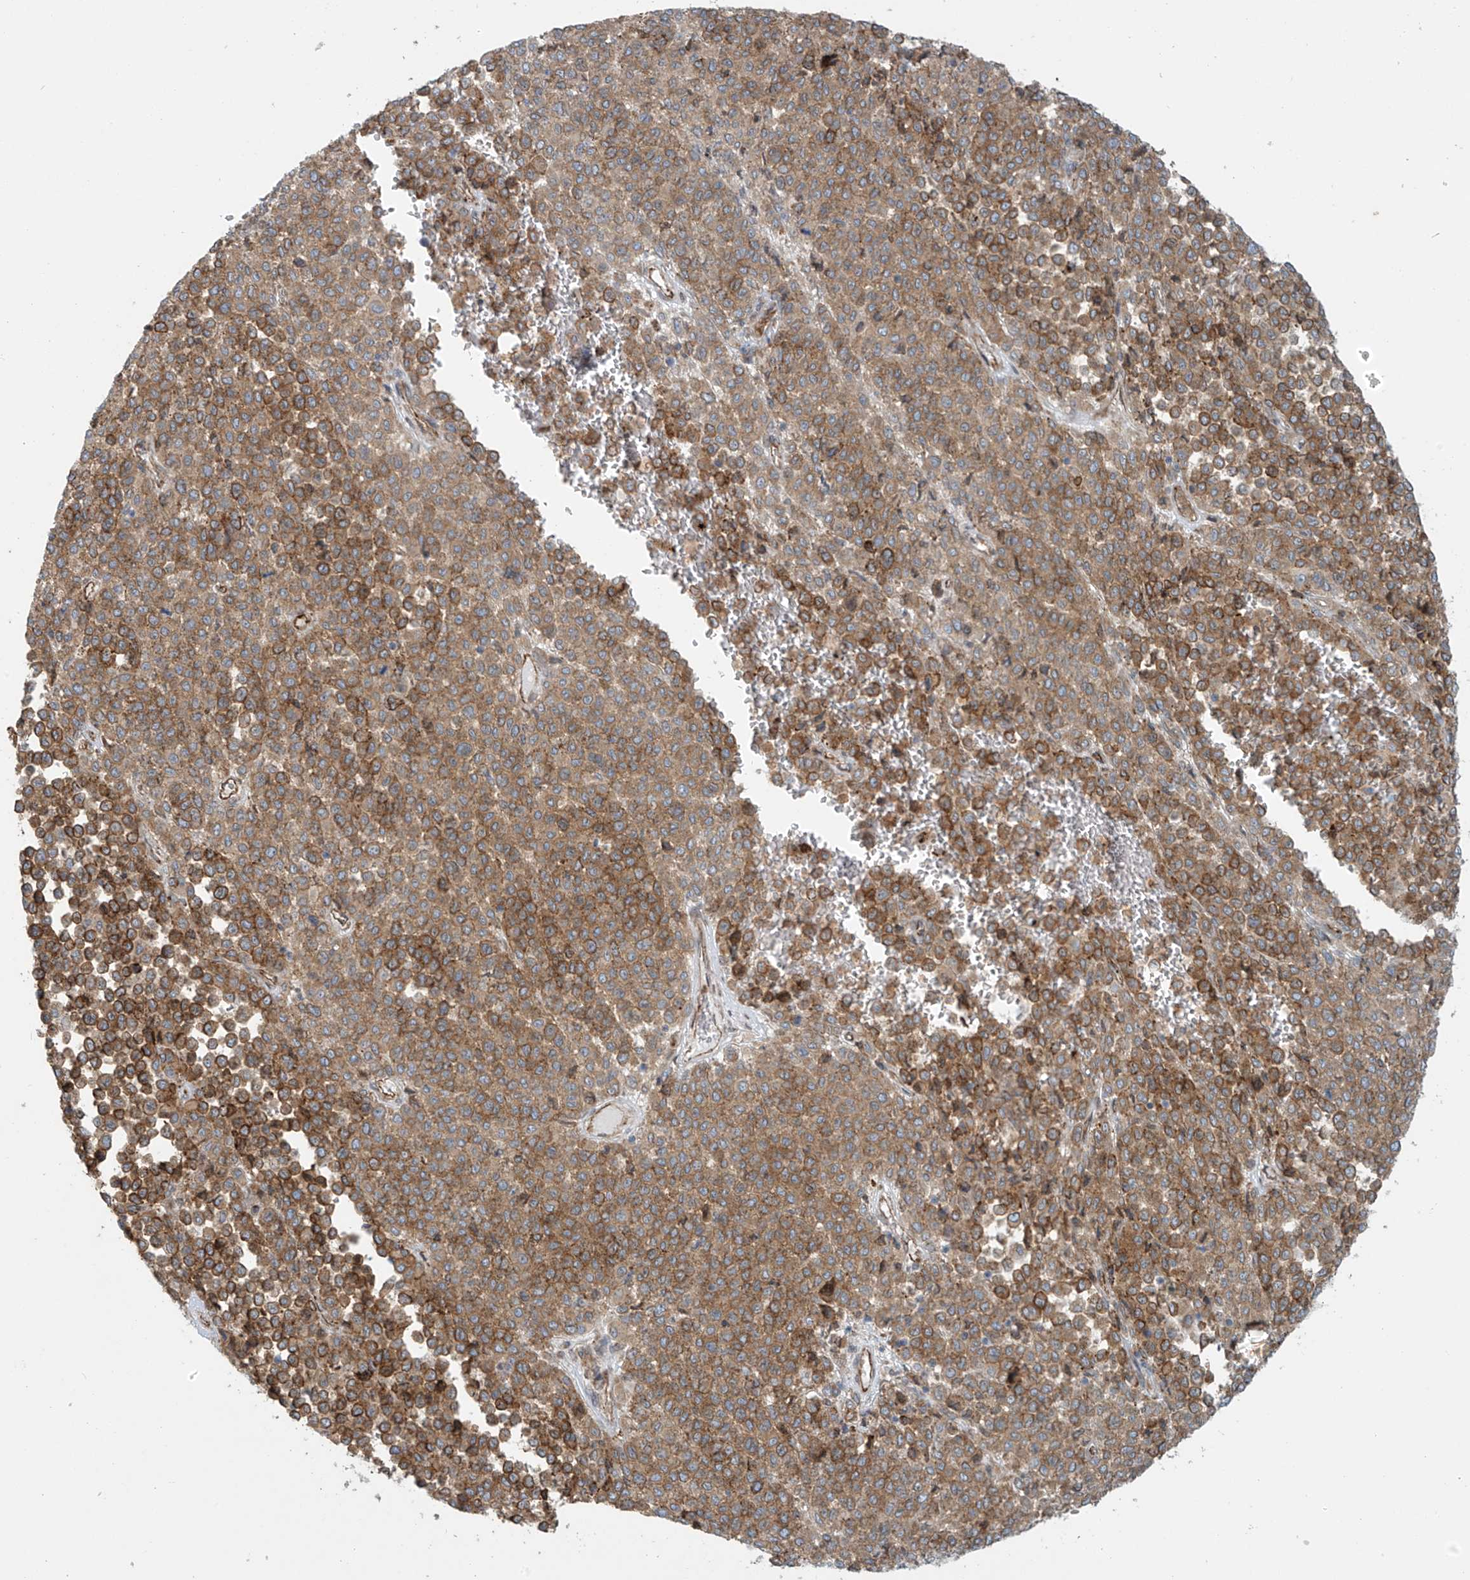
{"staining": {"intensity": "moderate", "quantity": ">75%", "location": "cytoplasmic/membranous"}, "tissue": "melanoma", "cell_type": "Tumor cells", "image_type": "cancer", "snomed": [{"axis": "morphology", "description": "Malignant melanoma, Metastatic site"}, {"axis": "topography", "description": "Pancreas"}], "caption": "A micrograph of melanoma stained for a protein reveals moderate cytoplasmic/membranous brown staining in tumor cells. Immunohistochemistry stains the protein in brown and the nuclei are stained blue.", "gene": "LZTS3", "patient": {"sex": "female", "age": 30}}